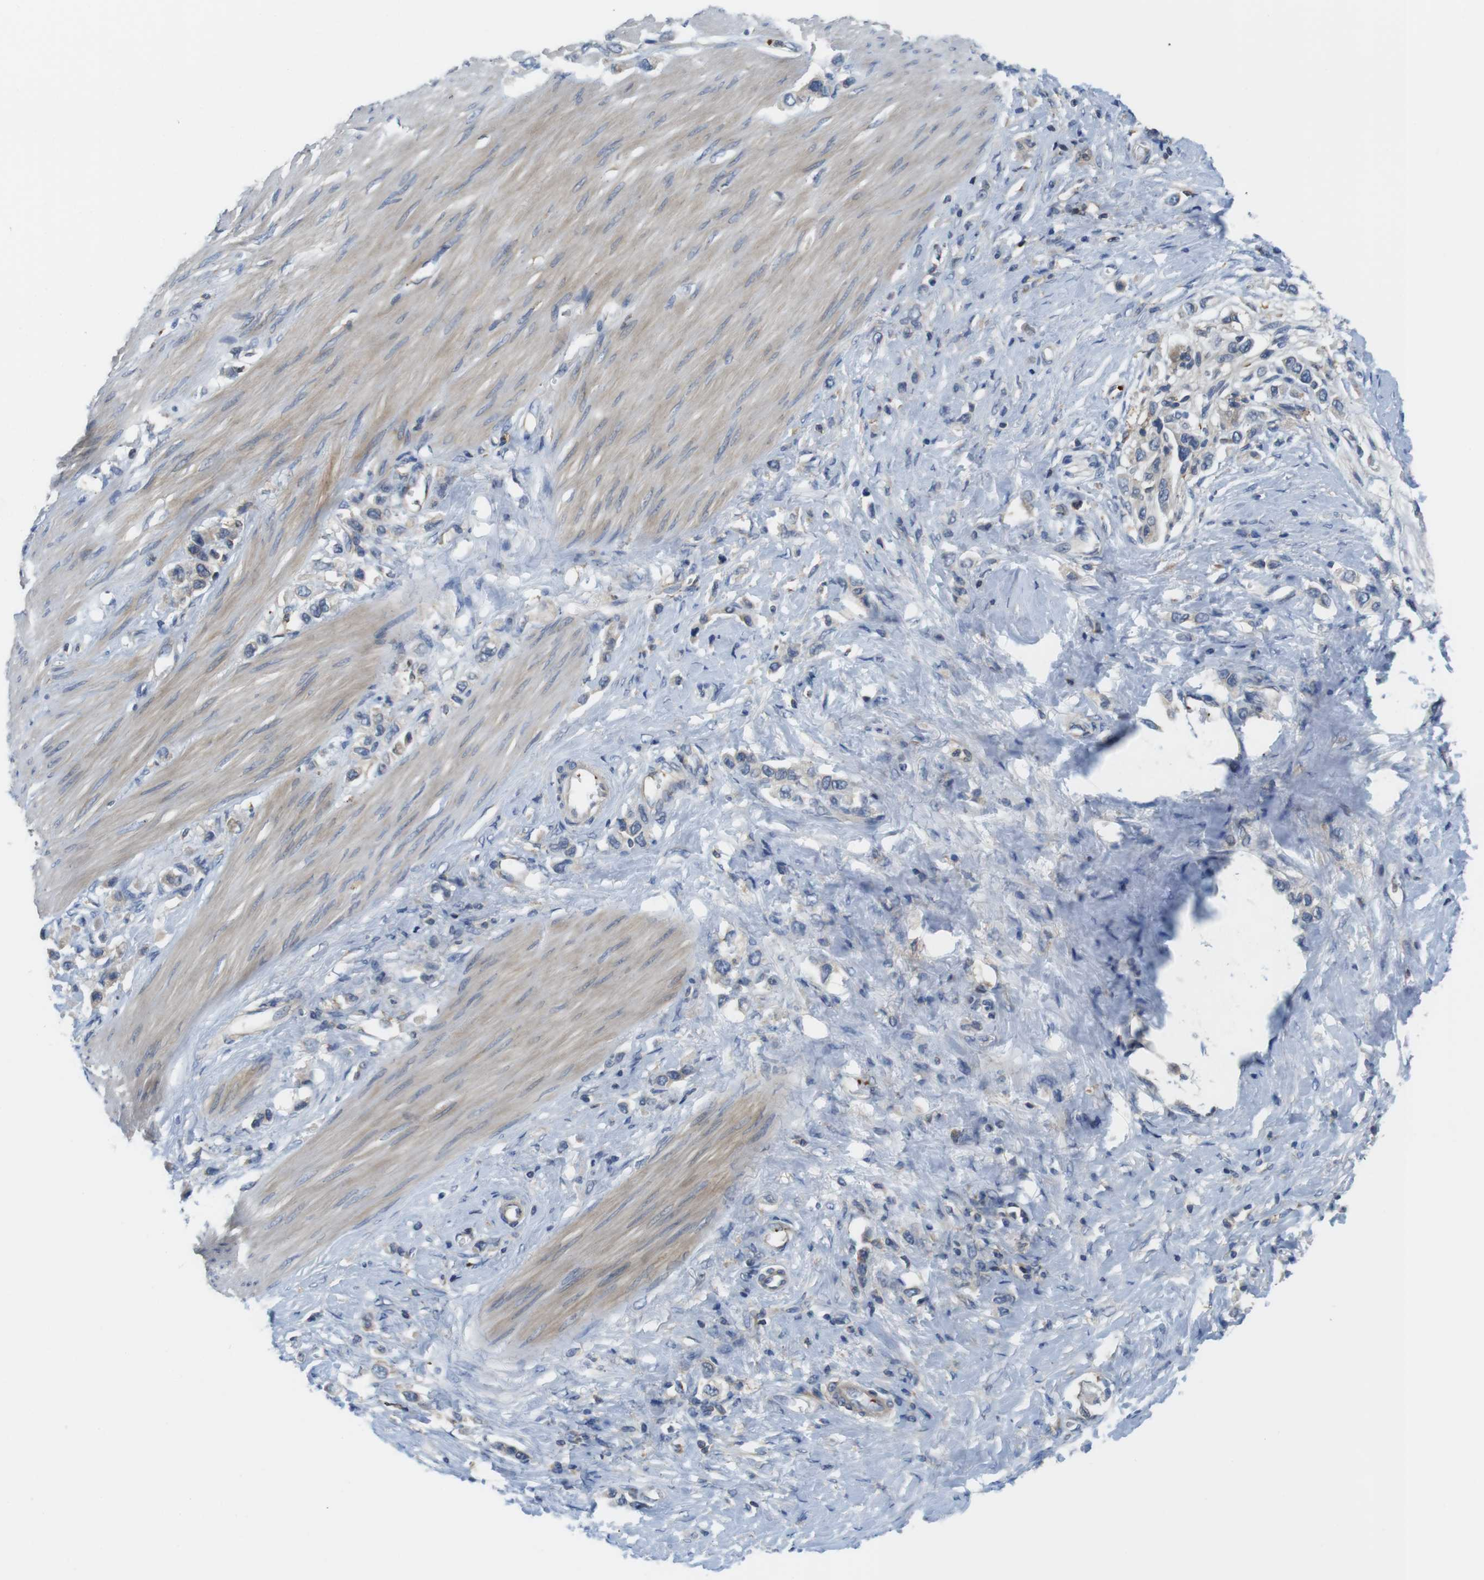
{"staining": {"intensity": "negative", "quantity": "none", "location": "none"}, "tissue": "stomach cancer", "cell_type": "Tumor cells", "image_type": "cancer", "snomed": [{"axis": "morphology", "description": "Adenocarcinoma, NOS"}, {"axis": "topography", "description": "Stomach"}], "caption": "This is a micrograph of immunohistochemistry staining of adenocarcinoma (stomach), which shows no staining in tumor cells.", "gene": "HERPUD2", "patient": {"sex": "female", "age": 65}}